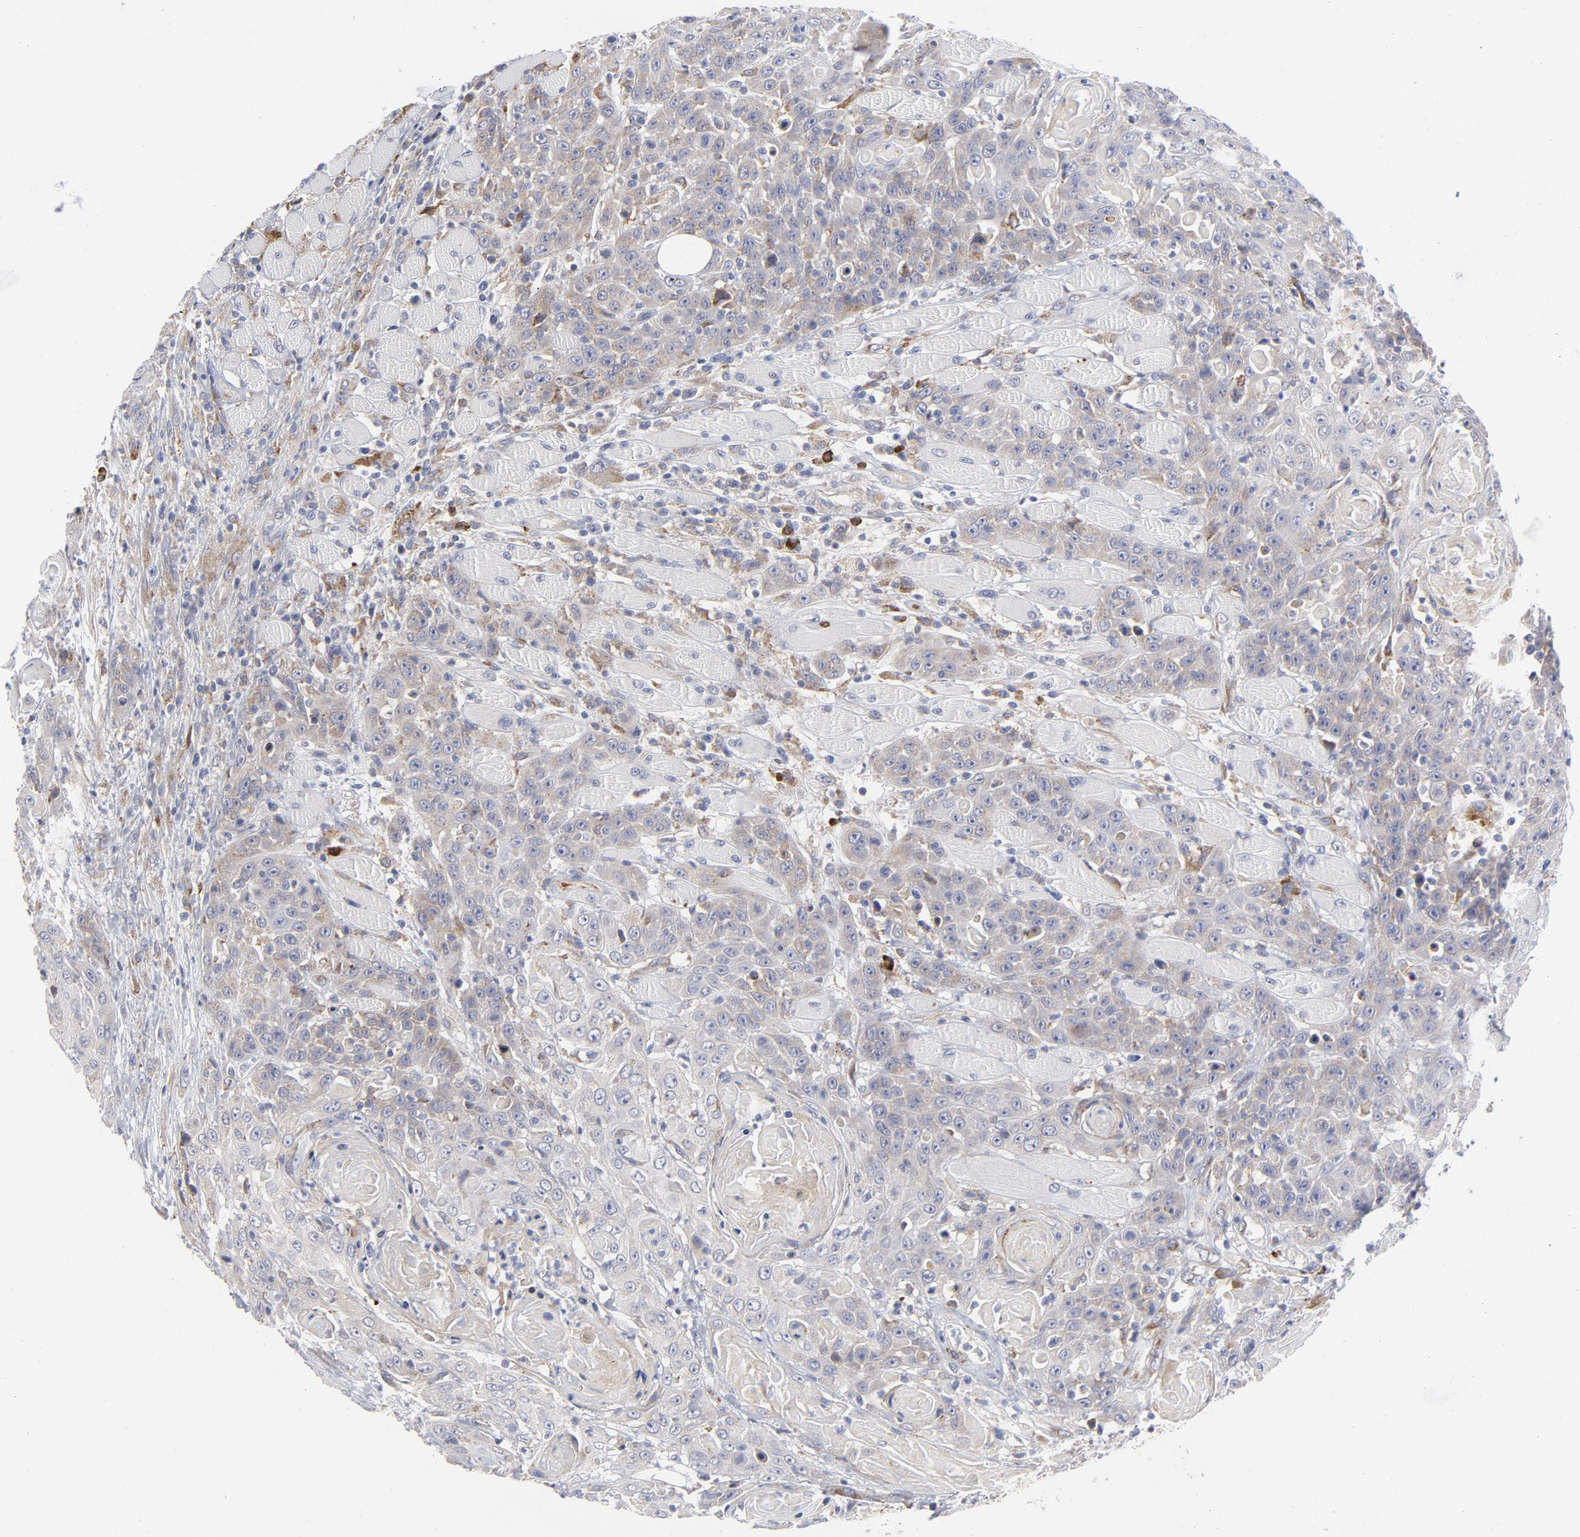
{"staining": {"intensity": "weak", "quantity": "<25%", "location": "cytoplasmic/membranous"}, "tissue": "head and neck cancer", "cell_type": "Tumor cells", "image_type": "cancer", "snomed": [{"axis": "morphology", "description": "Squamous cell carcinoma, NOS"}, {"axis": "topography", "description": "Head-Neck"}], "caption": "DAB (3,3'-diaminobenzidine) immunohistochemical staining of human squamous cell carcinoma (head and neck) exhibits no significant positivity in tumor cells.", "gene": "RAPGEF3", "patient": {"sex": "female", "age": 84}}